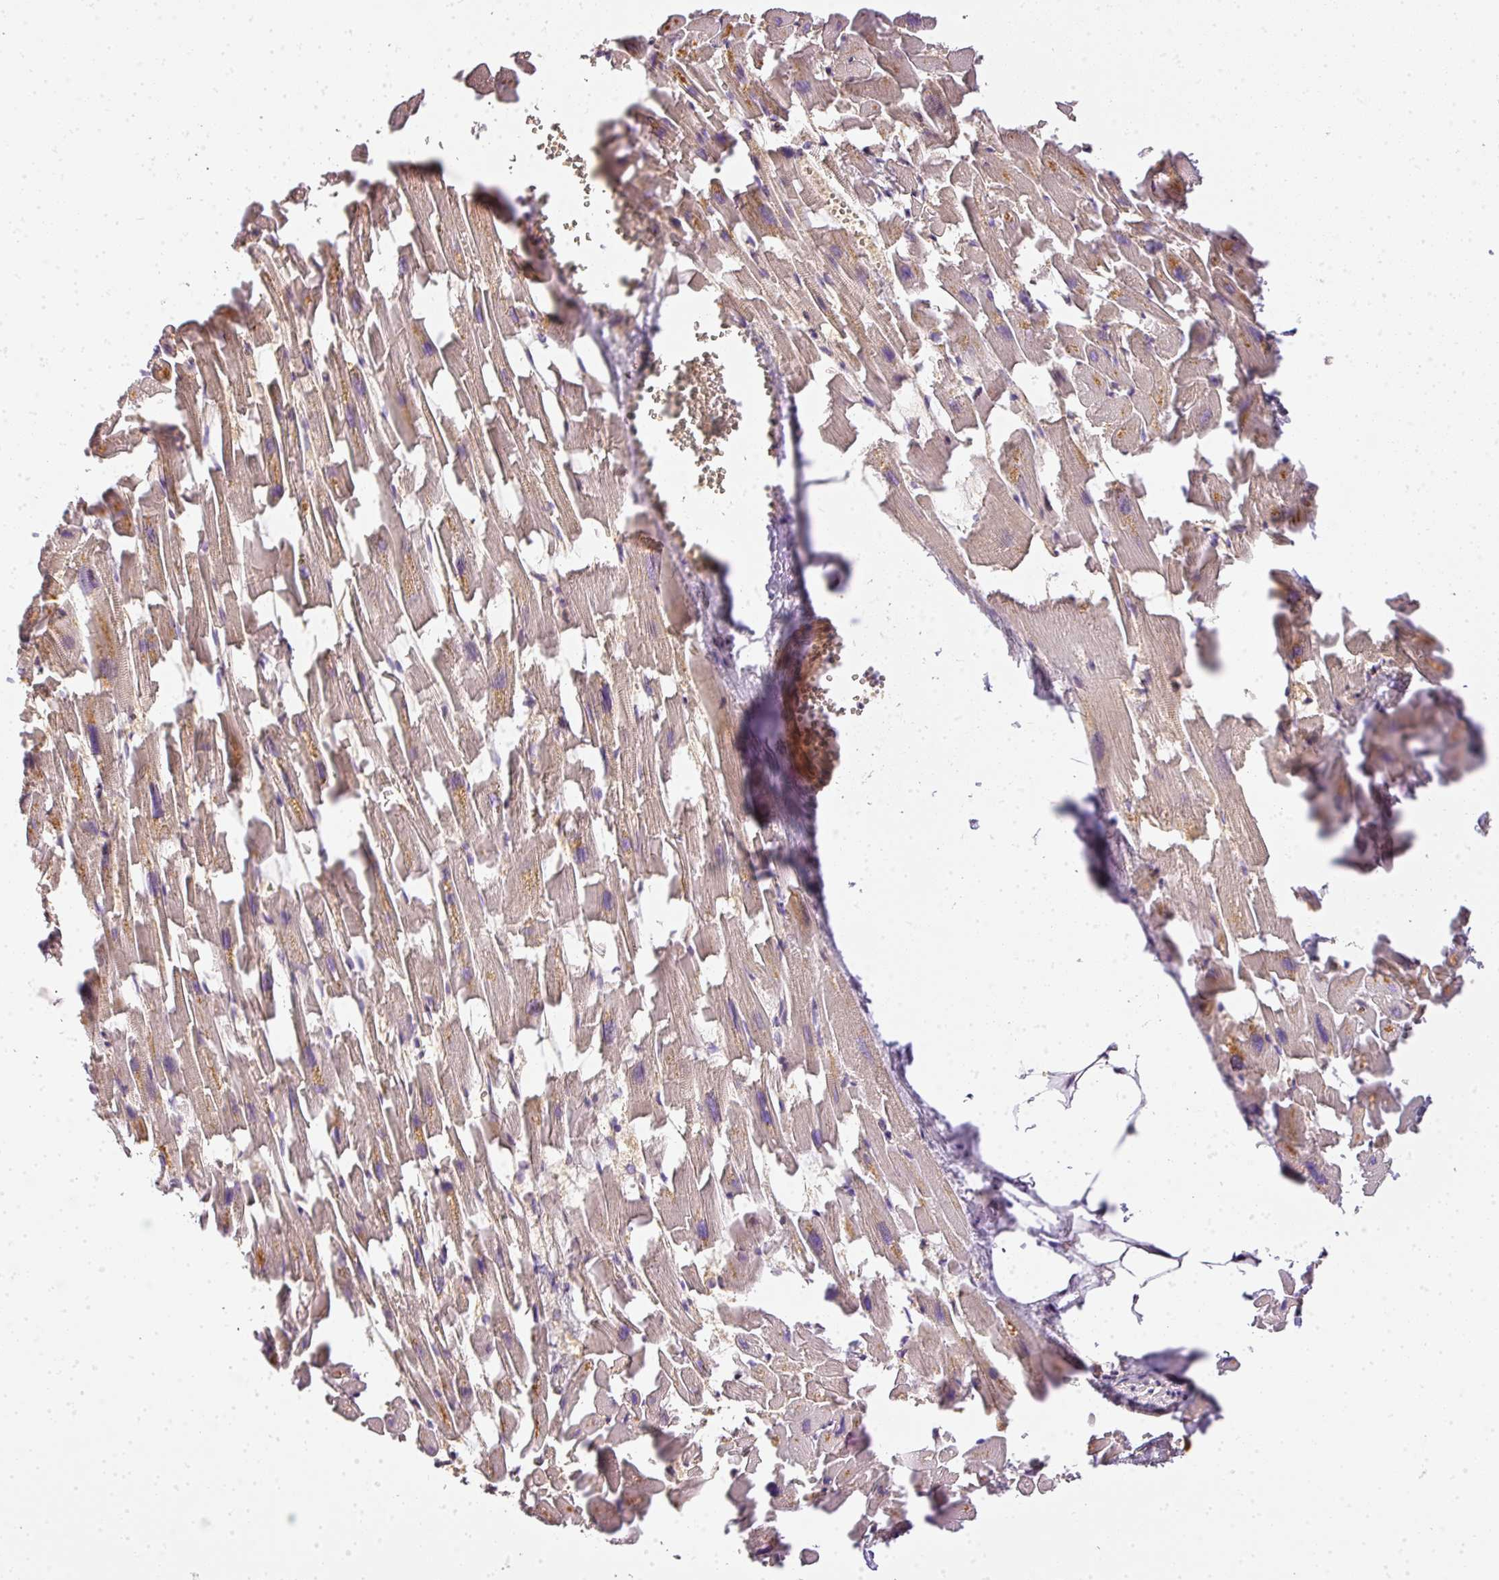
{"staining": {"intensity": "moderate", "quantity": ">75%", "location": "cytoplasmic/membranous"}, "tissue": "heart muscle", "cell_type": "Cardiomyocytes", "image_type": "normal", "snomed": [{"axis": "morphology", "description": "Normal tissue, NOS"}, {"axis": "topography", "description": "Heart"}], "caption": "The immunohistochemical stain shows moderate cytoplasmic/membranous expression in cardiomyocytes of normal heart muscle. (DAB = brown stain, brightfield microscopy at high magnification).", "gene": "ADH5", "patient": {"sex": "female", "age": 64}}